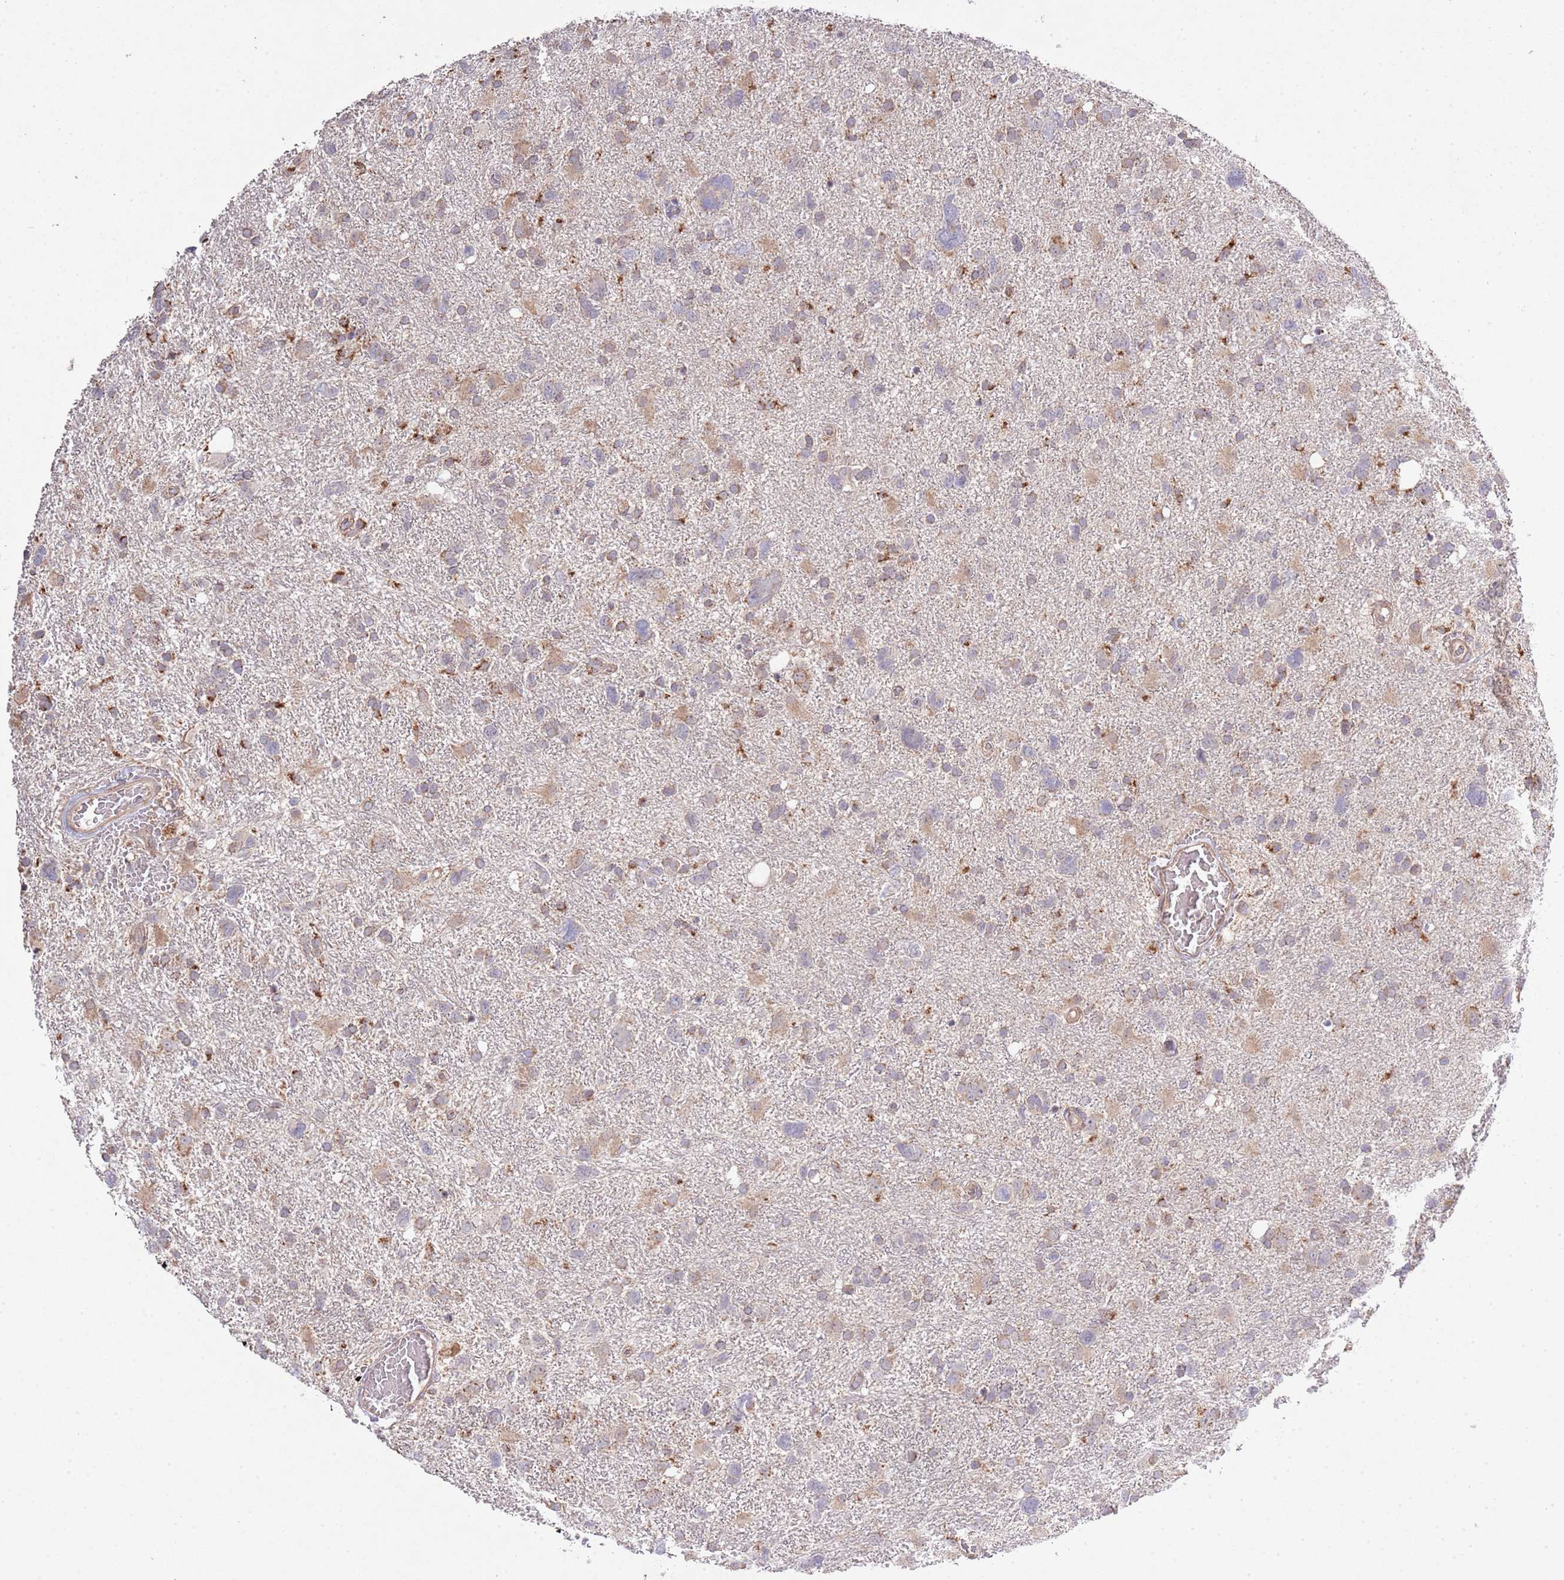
{"staining": {"intensity": "weak", "quantity": "25%-75%", "location": "cytoplasmic/membranous"}, "tissue": "glioma", "cell_type": "Tumor cells", "image_type": "cancer", "snomed": [{"axis": "morphology", "description": "Glioma, malignant, High grade"}, {"axis": "topography", "description": "Brain"}], "caption": "IHC photomicrograph of high-grade glioma (malignant) stained for a protein (brown), which exhibits low levels of weak cytoplasmic/membranous staining in approximately 25%-75% of tumor cells.", "gene": "IVD", "patient": {"sex": "male", "age": 61}}